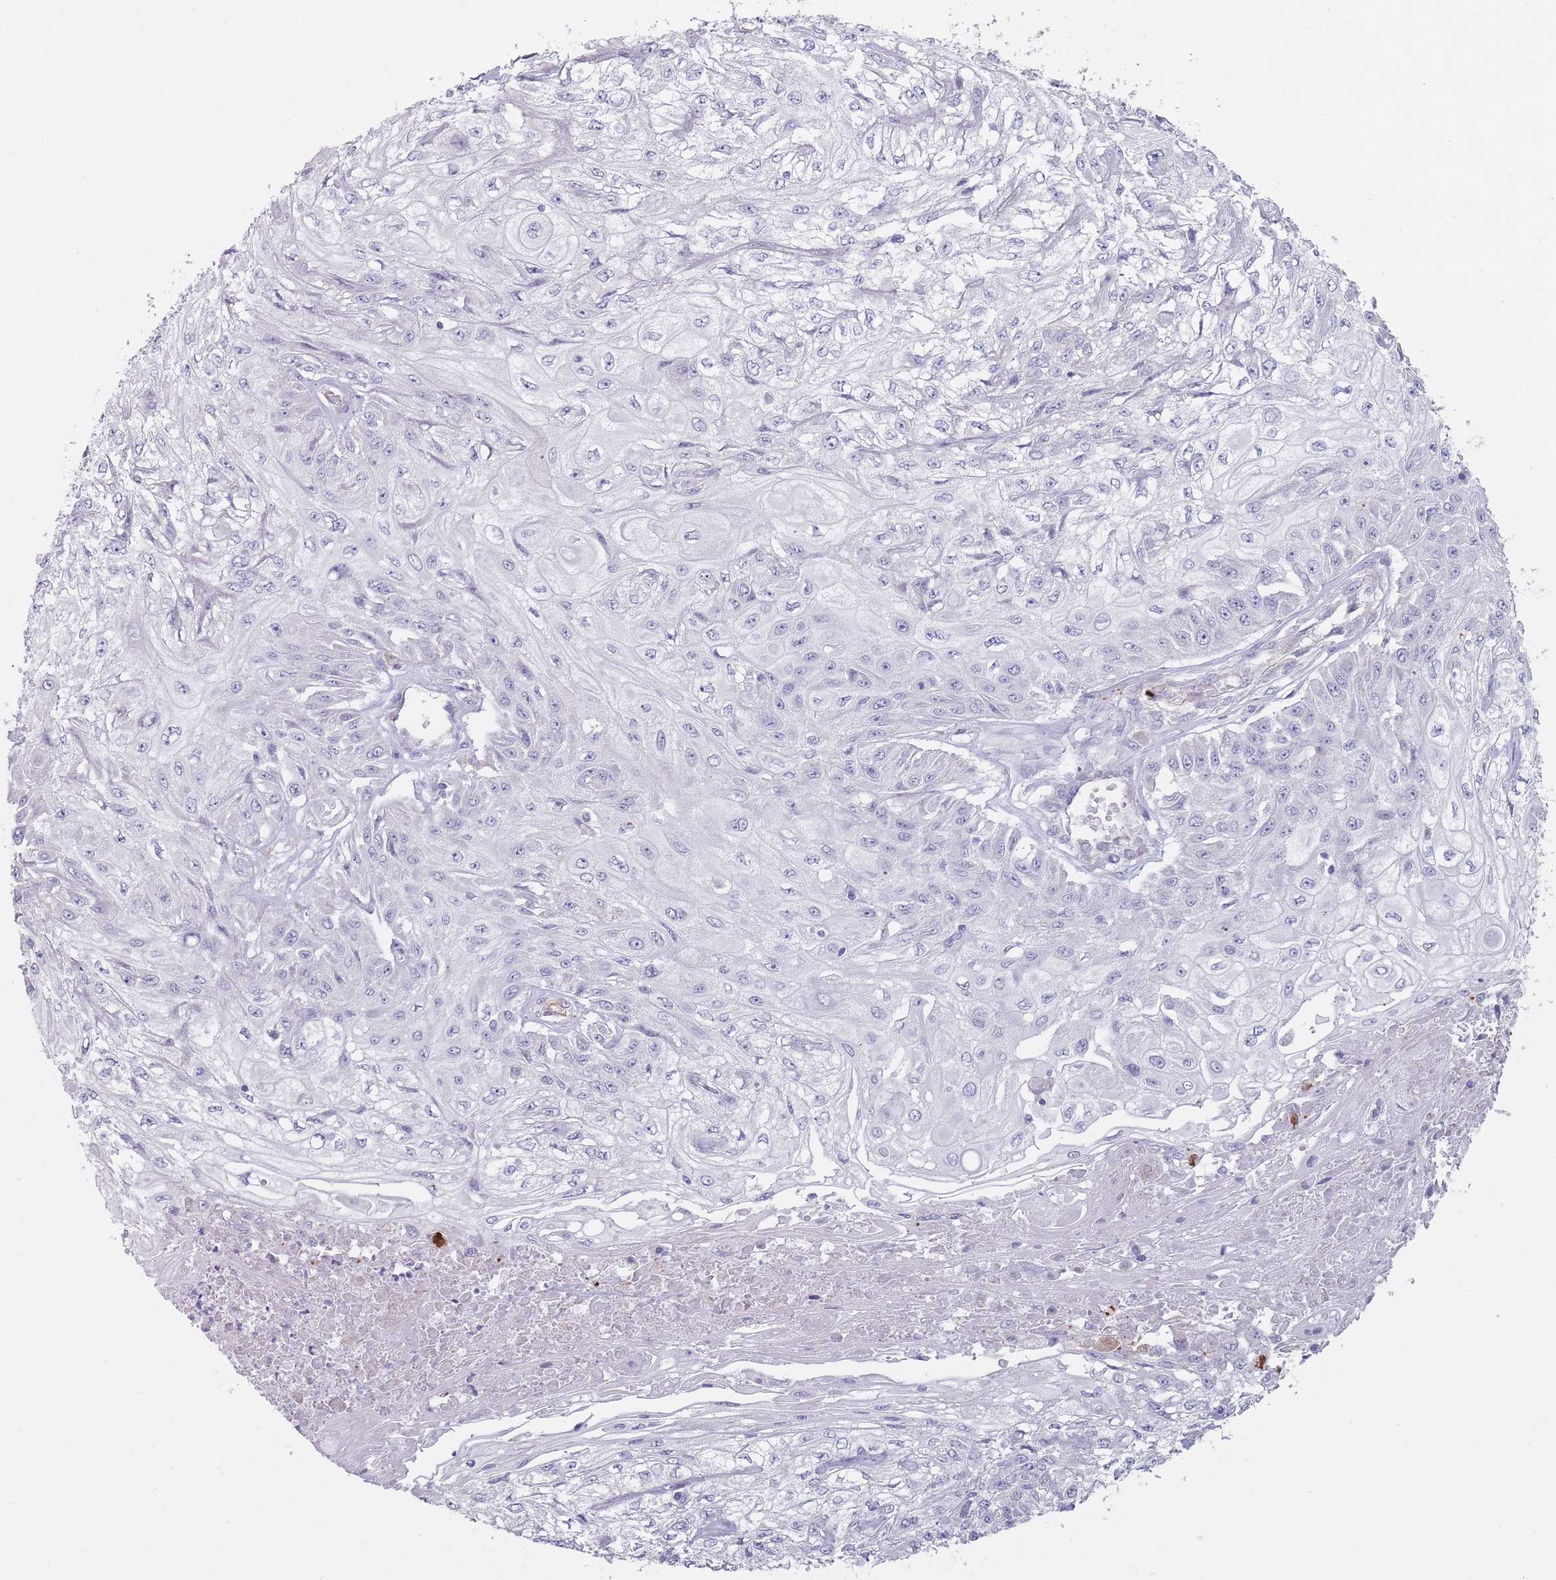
{"staining": {"intensity": "negative", "quantity": "none", "location": "none"}, "tissue": "skin cancer", "cell_type": "Tumor cells", "image_type": "cancer", "snomed": [{"axis": "morphology", "description": "Squamous cell carcinoma, NOS"}, {"axis": "morphology", "description": "Squamous cell carcinoma, metastatic, NOS"}, {"axis": "topography", "description": "Skin"}, {"axis": "topography", "description": "Lymph node"}], "caption": "Histopathology image shows no protein staining in tumor cells of metastatic squamous cell carcinoma (skin) tissue.", "gene": "DXO", "patient": {"sex": "male", "age": 75}}